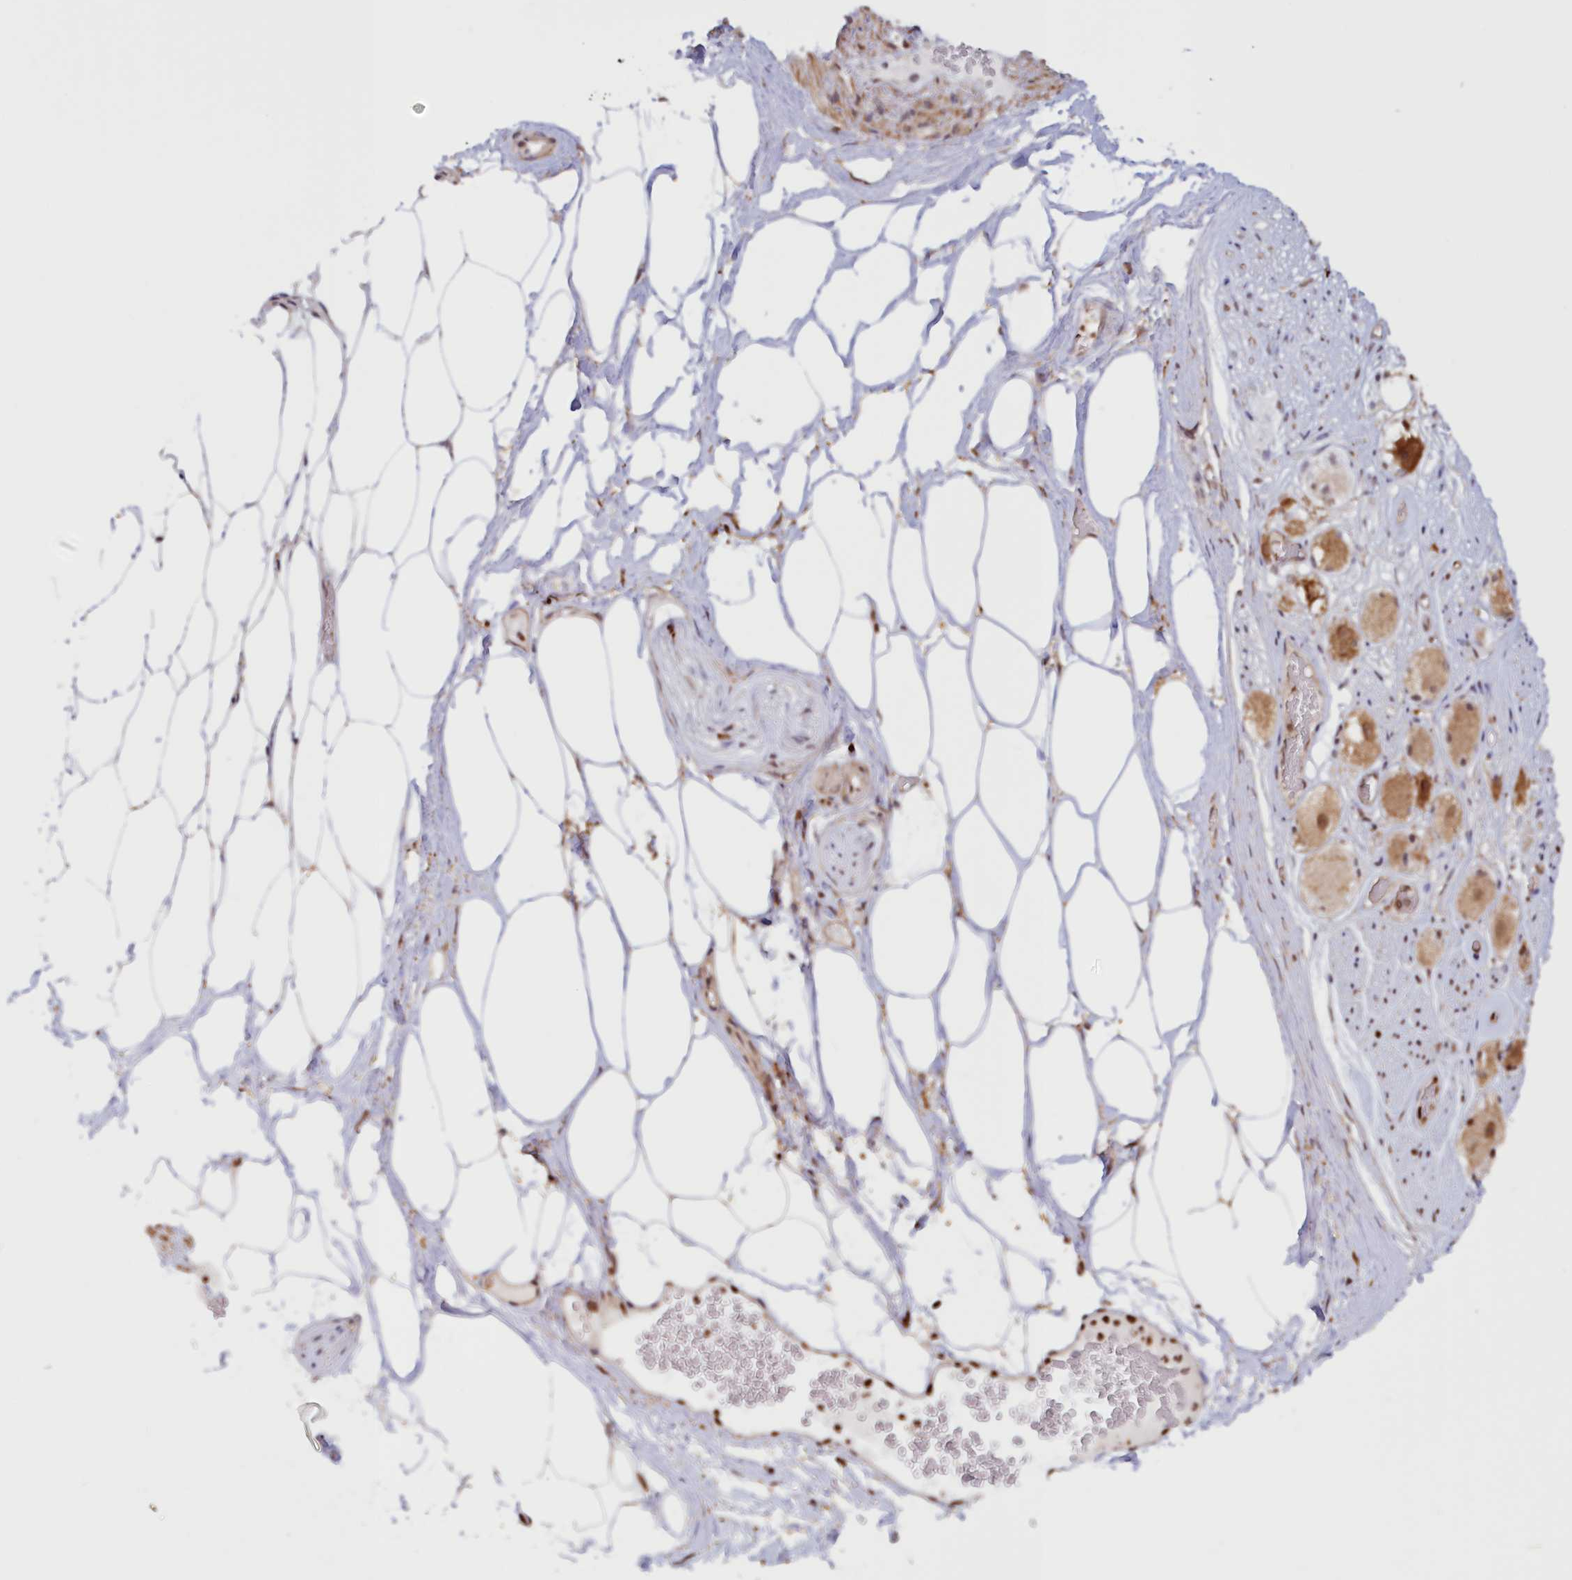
{"staining": {"intensity": "negative", "quantity": "none", "location": "none"}, "tissue": "adipose tissue", "cell_type": "Adipocytes", "image_type": "normal", "snomed": [{"axis": "morphology", "description": "Normal tissue, NOS"}, {"axis": "morphology", "description": "Adenocarcinoma, Low grade"}, {"axis": "topography", "description": "Prostate"}, {"axis": "topography", "description": "Peripheral nerve tissue"}], "caption": "This is an IHC micrograph of benign human adipose tissue. There is no staining in adipocytes.", "gene": "POLR2B", "patient": {"sex": "male", "age": 63}}